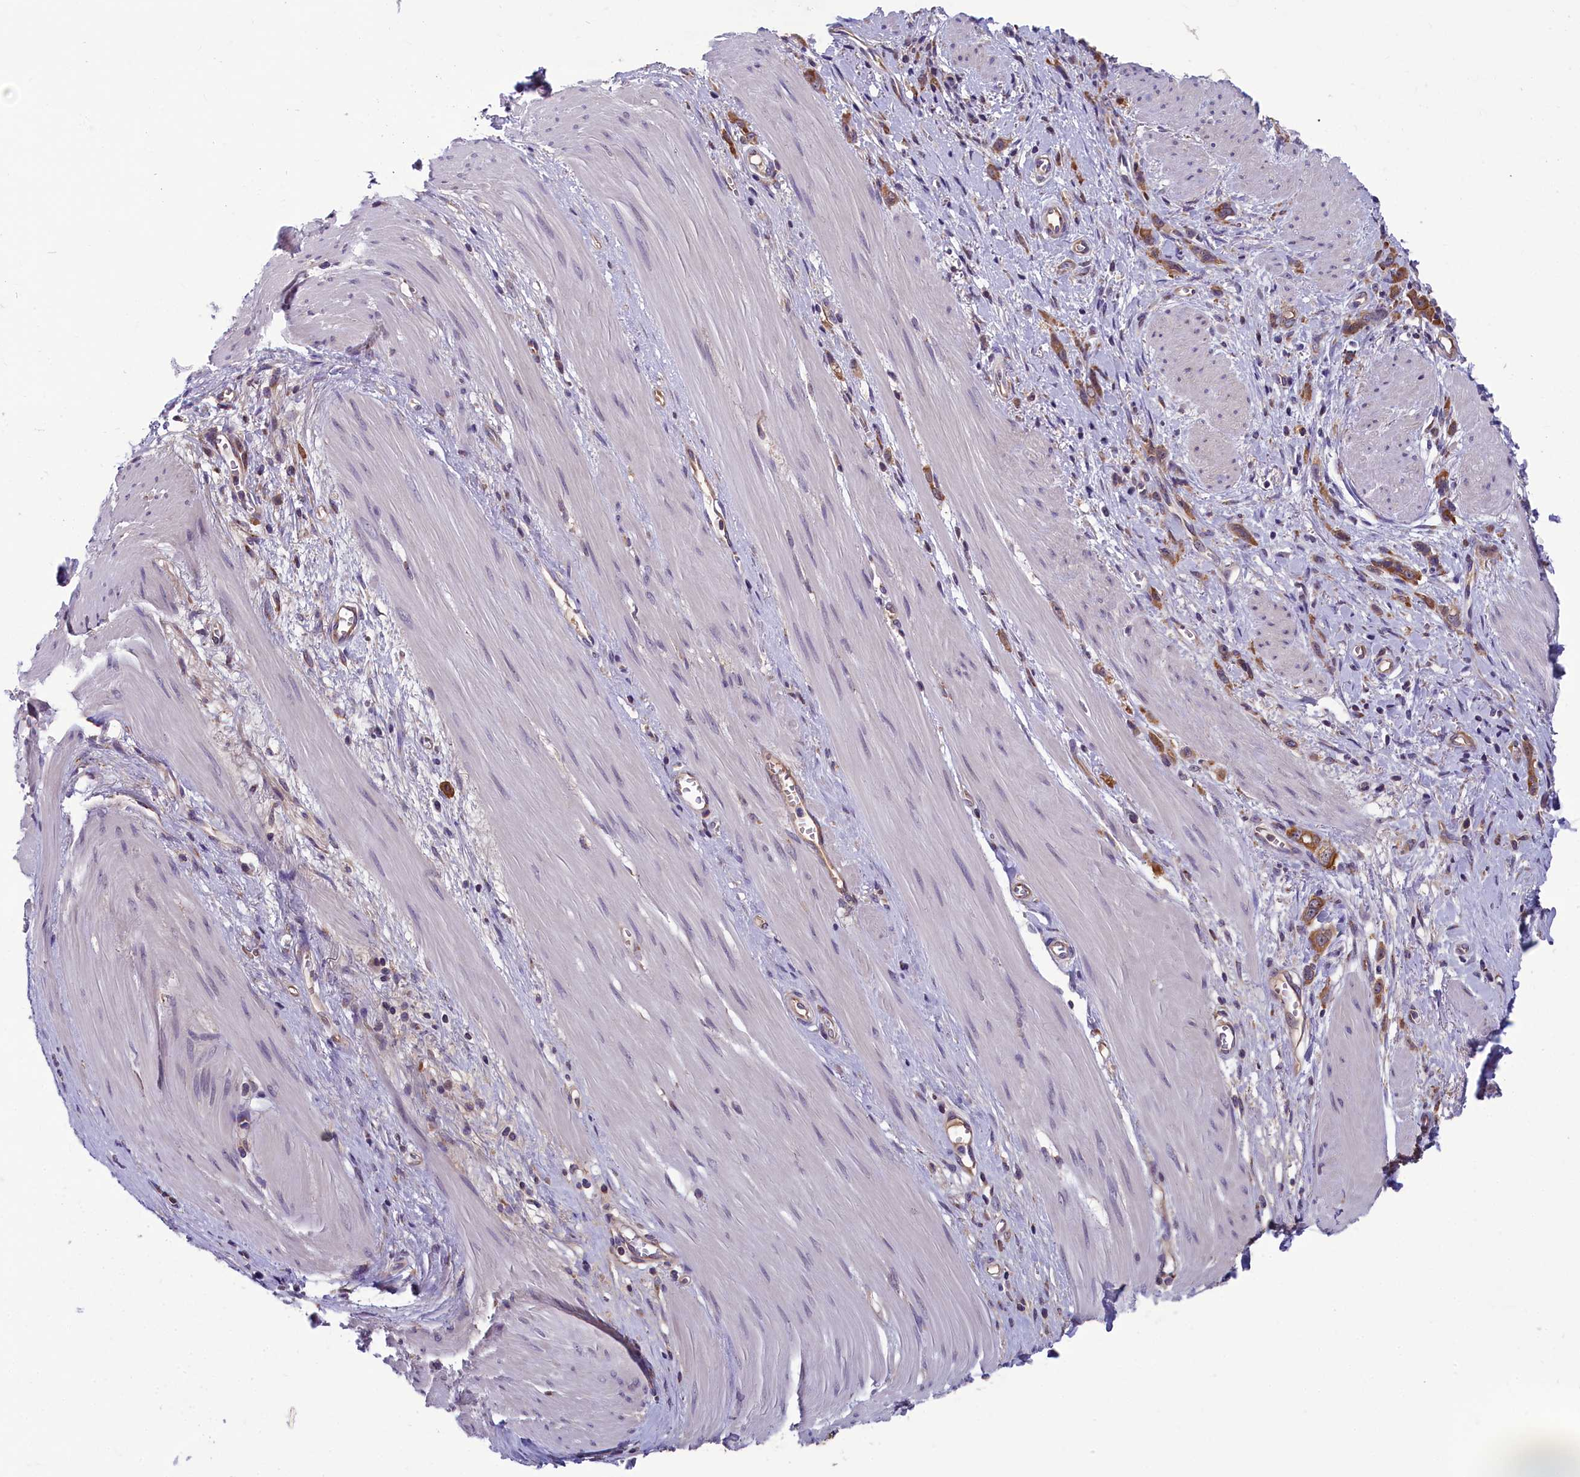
{"staining": {"intensity": "moderate", "quantity": ">75%", "location": "cytoplasmic/membranous"}, "tissue": "stomach cancer", "cell_type": "Tumor cells", "image_type": "cancer", "snomed": [{"axis": "morphology", "description": "Adenocarcinoma, NOS"}, {"axis": "topography", "description": "Stomach"}], "caption": "Tumor cells reveal medium levels of moderate cytoplasmic/membranous positivity in approximately >75% of cells in adenocarcinoma (stomach).", "gene": "ABCC8", "patient": {"sex": "female", "age": 76}}